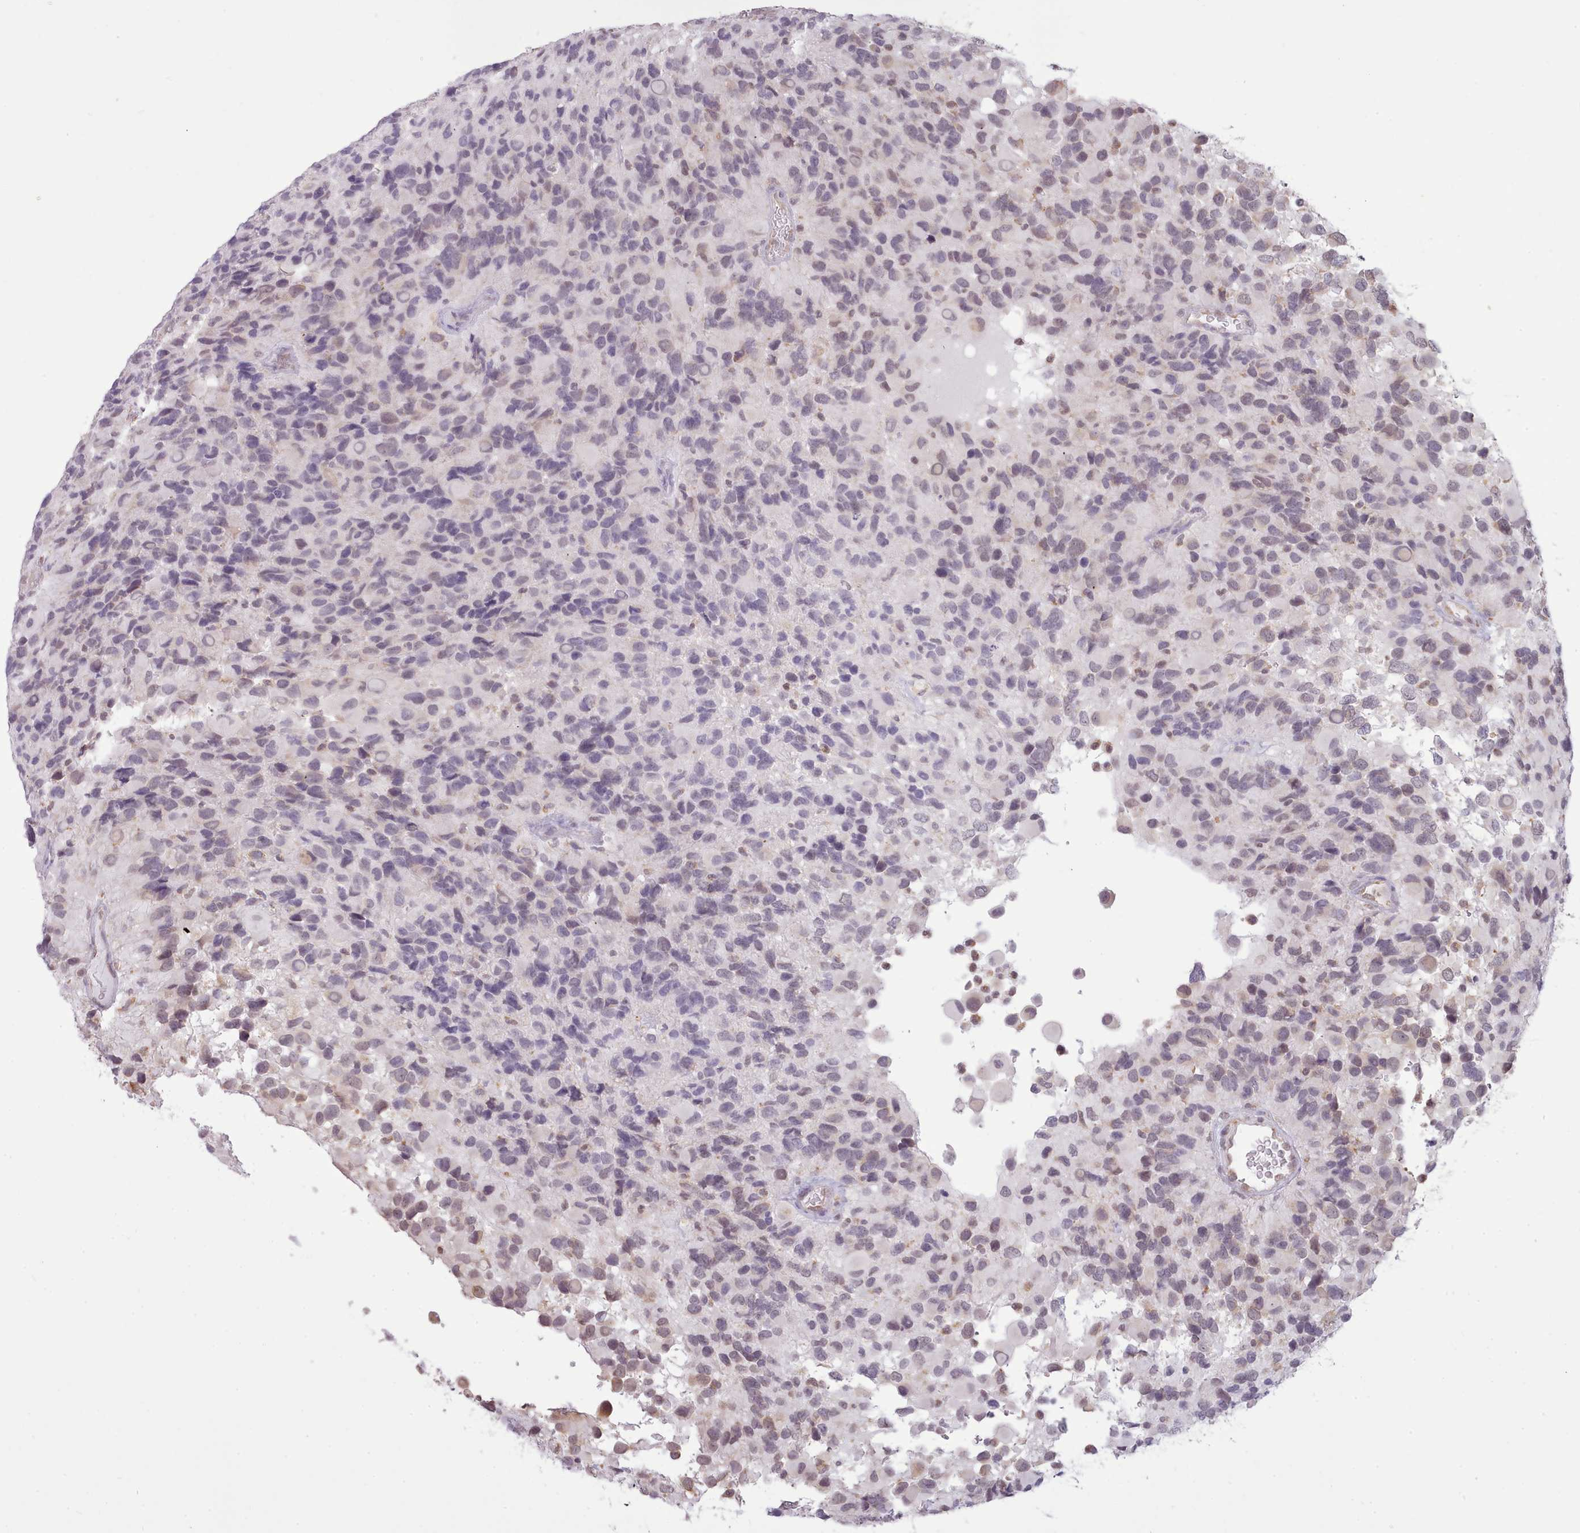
{"staining": {"intensity": "moderate", "quantity": "<25%", "location": "cytoplasmic/membranous,nuclear"}, "tissue": "glioma", "cell_type": "Tumor cells", "image_type": "cancer", "snomed": [{"axis": "morphology", "description": "Glioma, malignant, High grade"}, {"axis": "topography", "description": "Brain"}], "caption": "The micrograph exhibits a brown stain indicating the presence of a protein in the cytoplasmic/membranous and nuclear of tumor cells in glioma.", "gene": "SEC61B", "patient": {"sex": "male", "age": 77}}